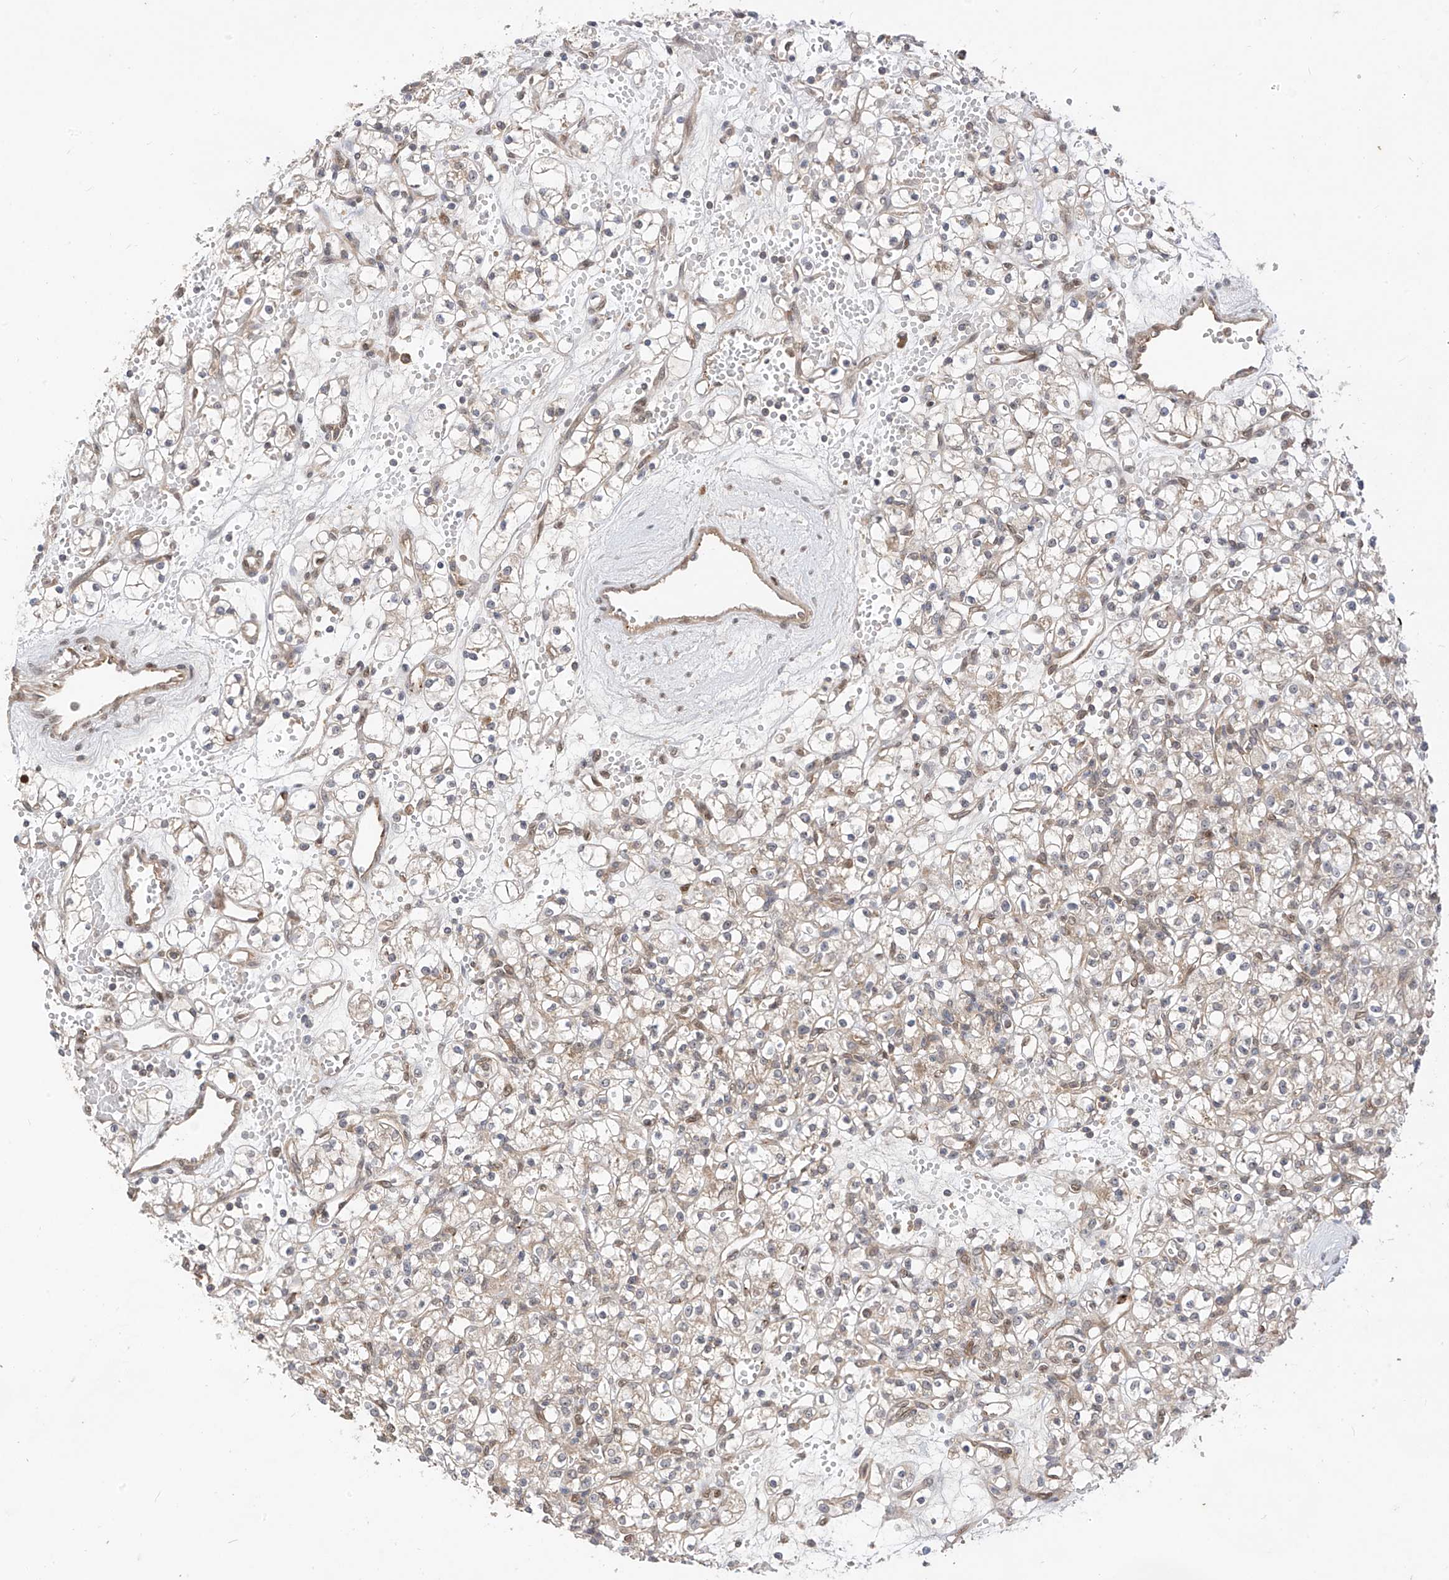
{"staining": {"intensity": "negative", "quantity": "none", "location": "none"}, "tissue": "renal cancer", "cell_type": "Tumor cells", "image_type": "cancer", "snomed": [{"axis": "morphology", "description": "Adenocarcinoma, NOS"}, {"axis": "topography", "description": "Kidney"}], "caption": "Tumor cells show no significant expression in adenocarcinoma (renal).", "gene": "MRTFA", "patient": {"sex": "female", "age": 59}}